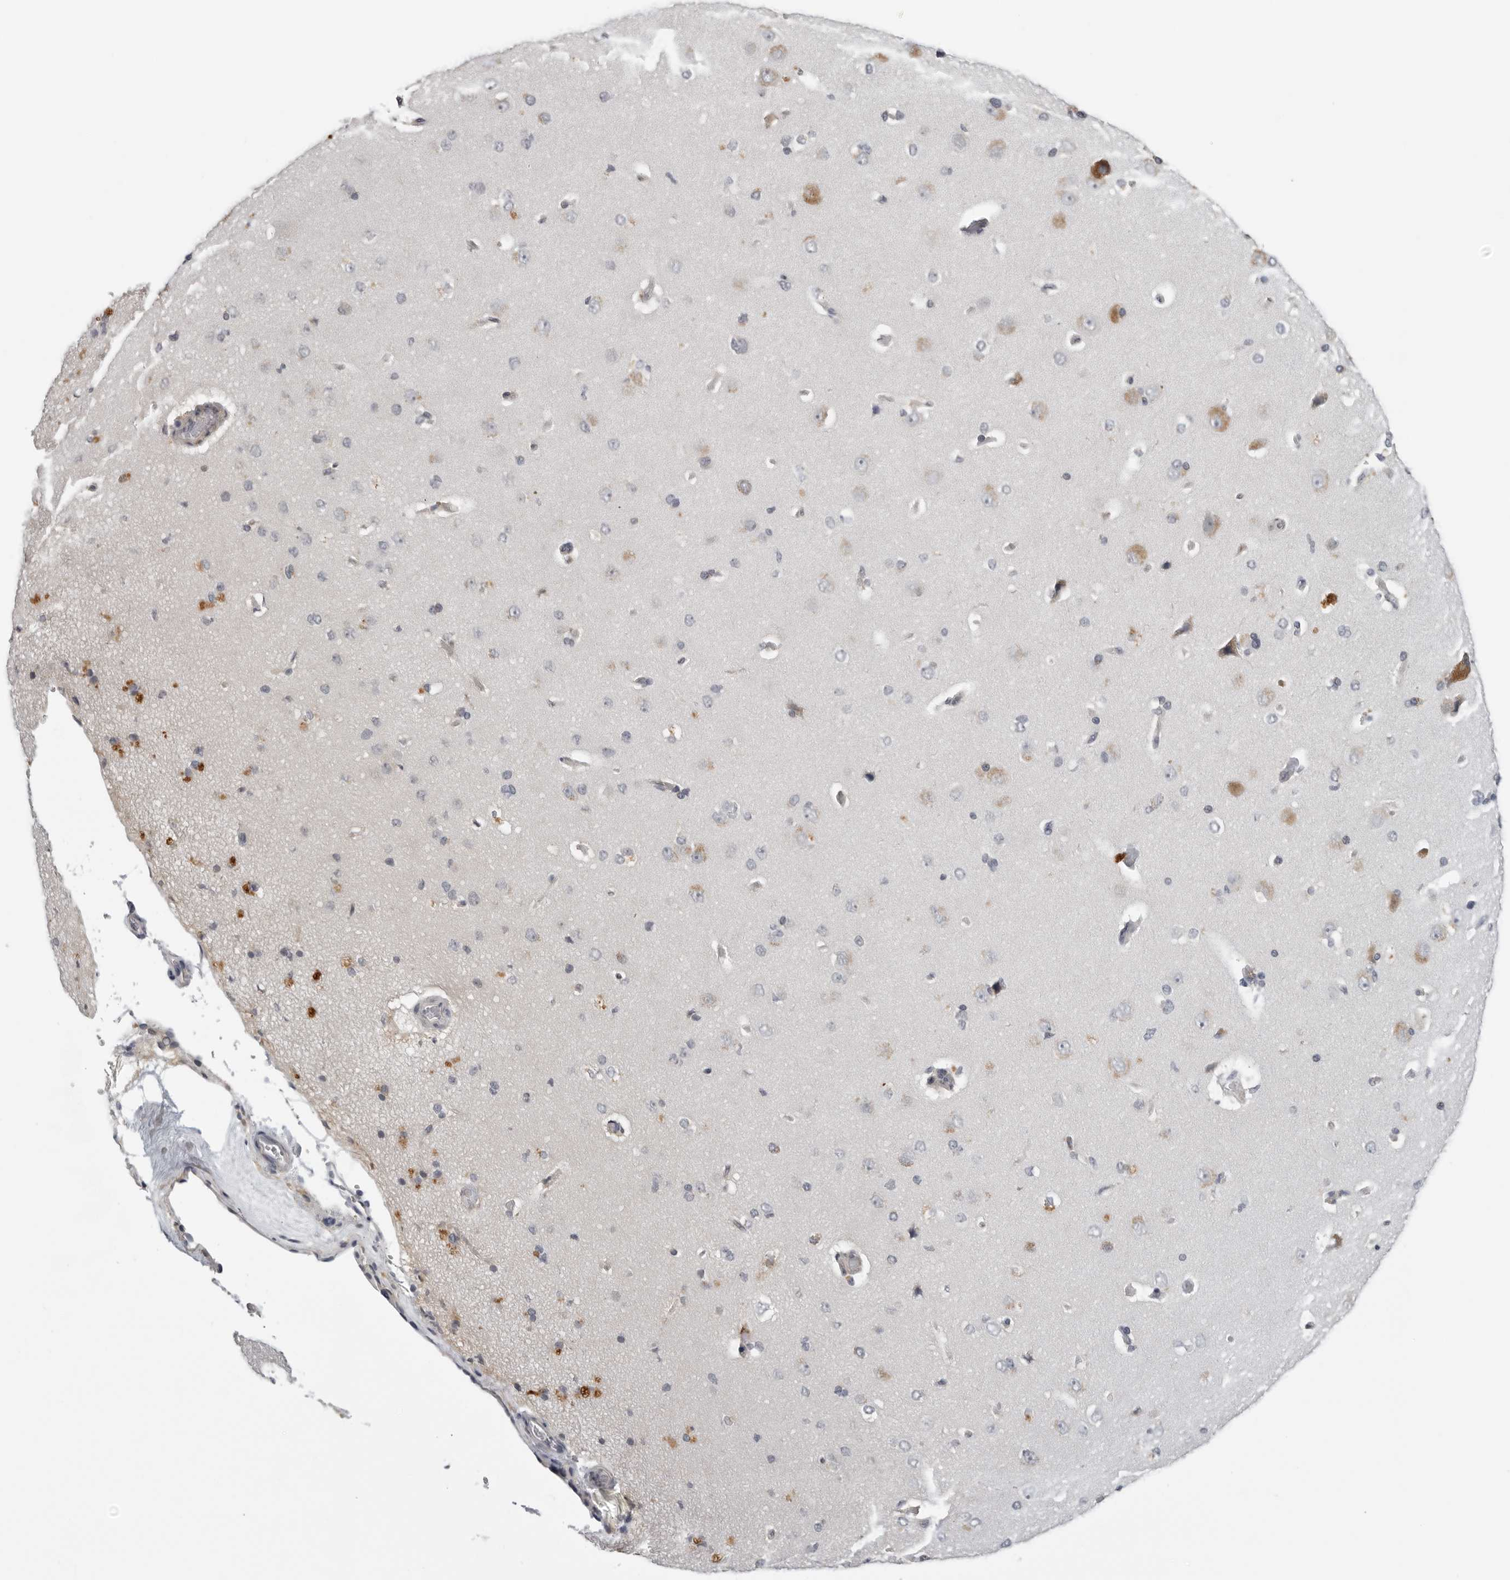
{"staining": {"intensity": "negative", "quantity": "none", "location": "none"}, "tissue": "cerebral cortex", "cell_type": "Endothelial cells", "image_type": "normal", "snomed": [{"axis": "morphology", "description": "Normal tissue, NOS"}, {"axis": "topography", "description": "Cerebral cortex"}], "caption": "IHC photomicrograph of unremarkable cerebral cortex stained for a protein (brown), which reveals no expression in endothelial cells.", "gene": "CPT2", "patient": {"sex": "male", "age": 62}}